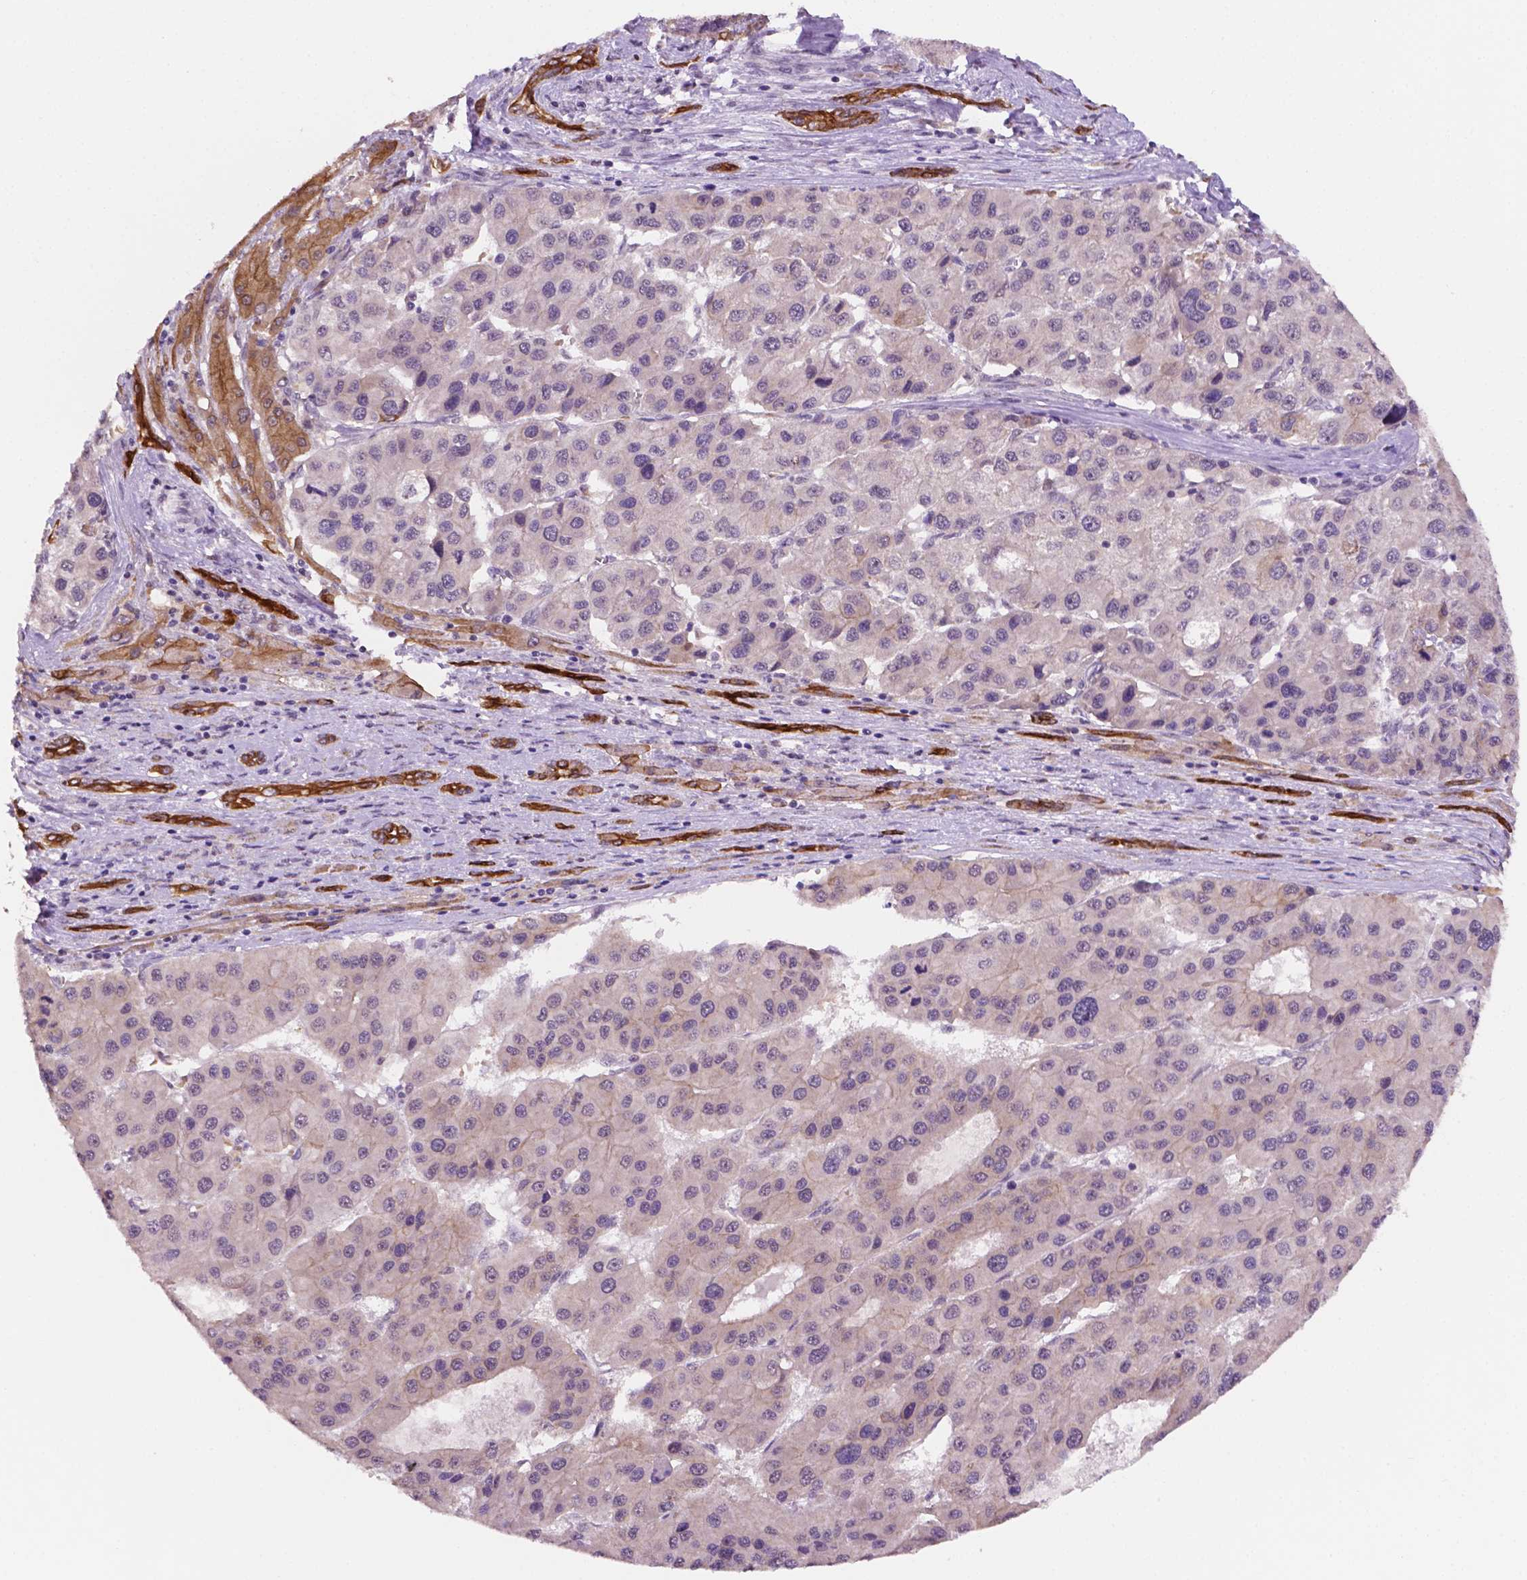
{"staining": {"intensity": "weak", "quantity": "<25%", "location": "cytoplasmic/membranous"}, "tissue": "liver cancer", "cell_type": "Tumor cells", "image_type": "cancer", "snomed": [{"axis": "morphology", "description": "Carcinoma, Hepatocellular, NOS"}, {"axis": "topography", "description": "Liver"}], "caption": "Tumor cells show no significant positivity in liver hepatocellular carcinoma.", "gene": "SHLD3", "patient": {"sex": "male", "age": 73}}